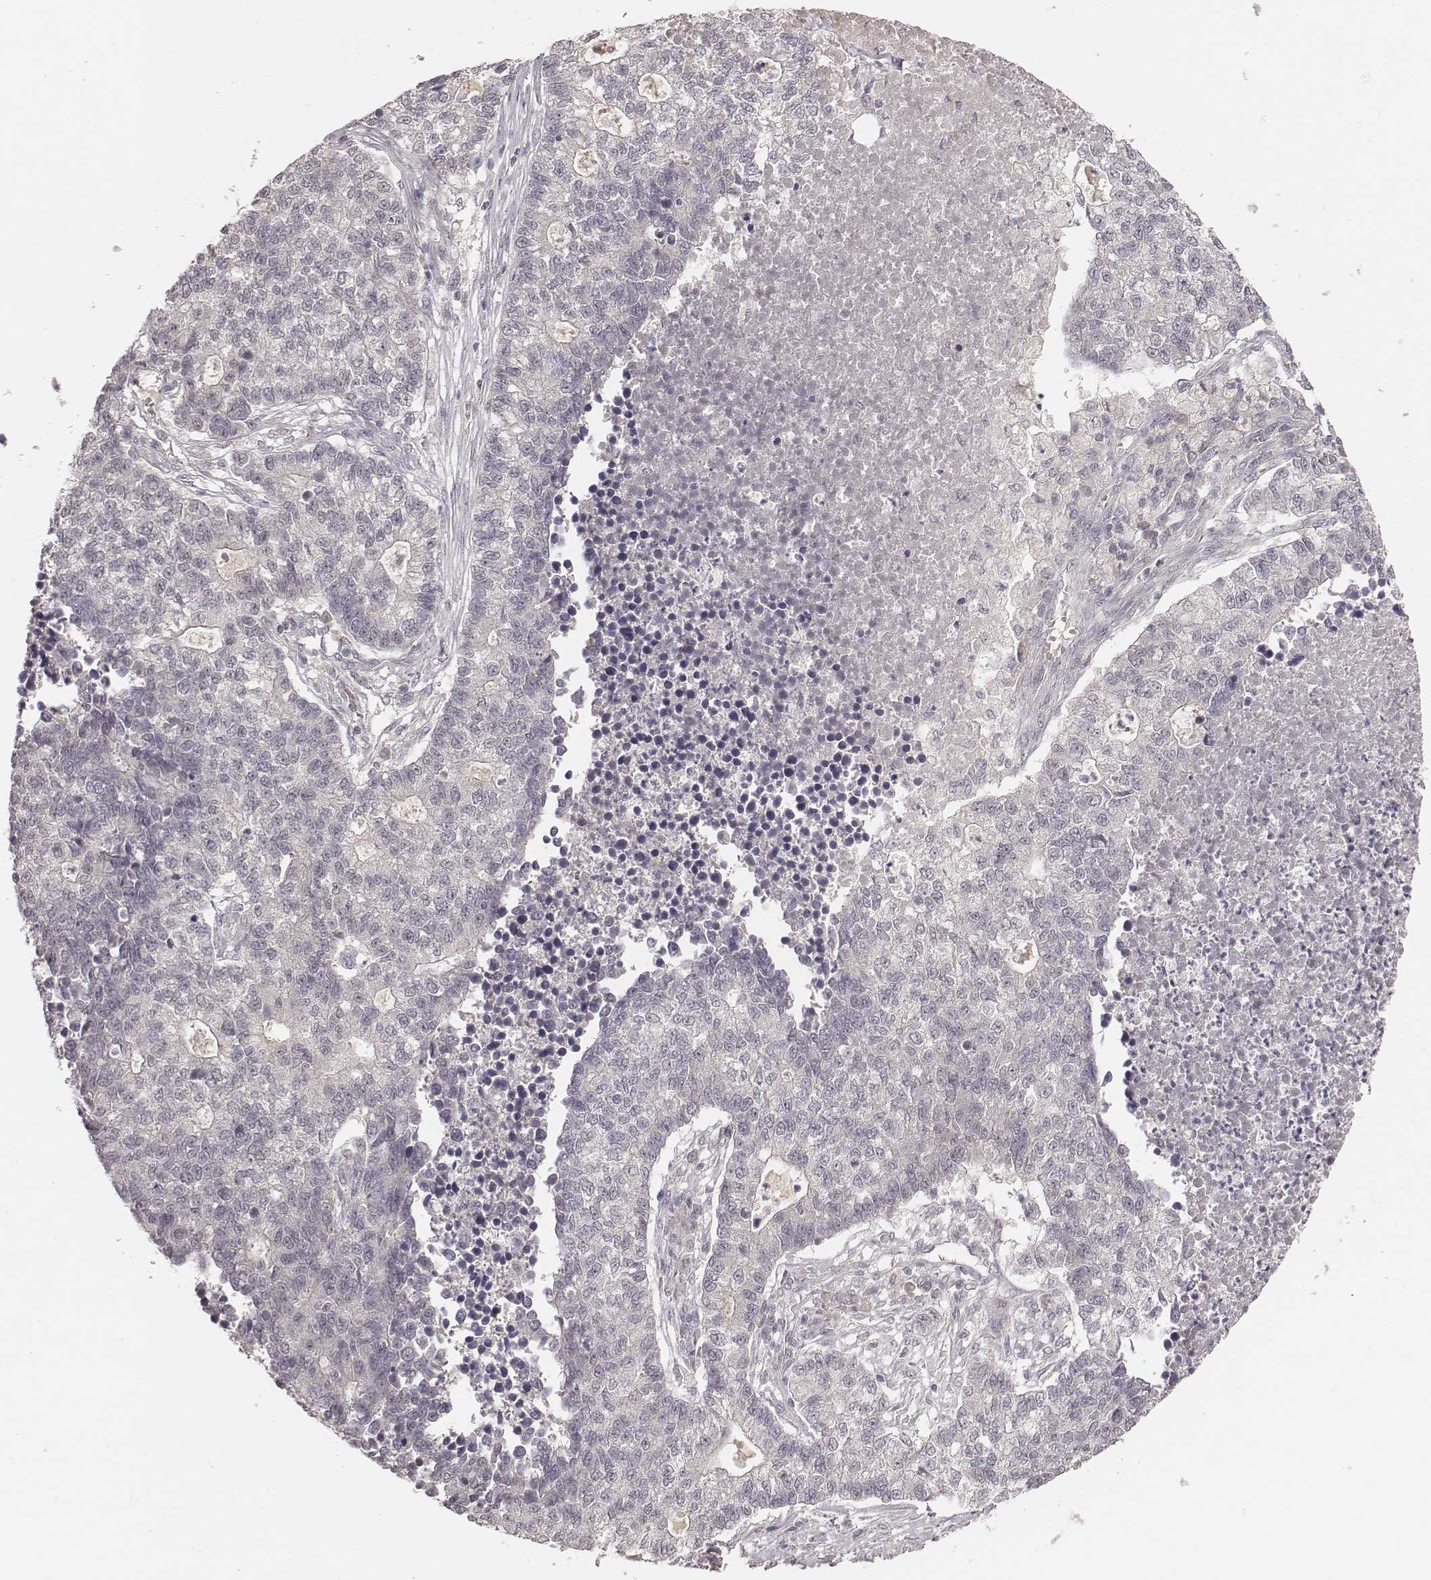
{"staining": {"intensity": "negative", "quantity": "none", "location": "none"}, "tissue": "lung cancer", "cell_type": "Tumor cells", "image_type": "cancer", "snomed": [{"axis": "morphology", "description": "Adenocarcinoma, NOS"}, {"axis": "topography", "description": "Lung"}], "caption": "High power microscopy photomicrograph of an immunohistochemistry (IHC) photomicrograph of lung cancer, revealing no significant positivity in tumor cells.", "gene": "LY6K", "patient": {"sex": "male", "age": 57}}